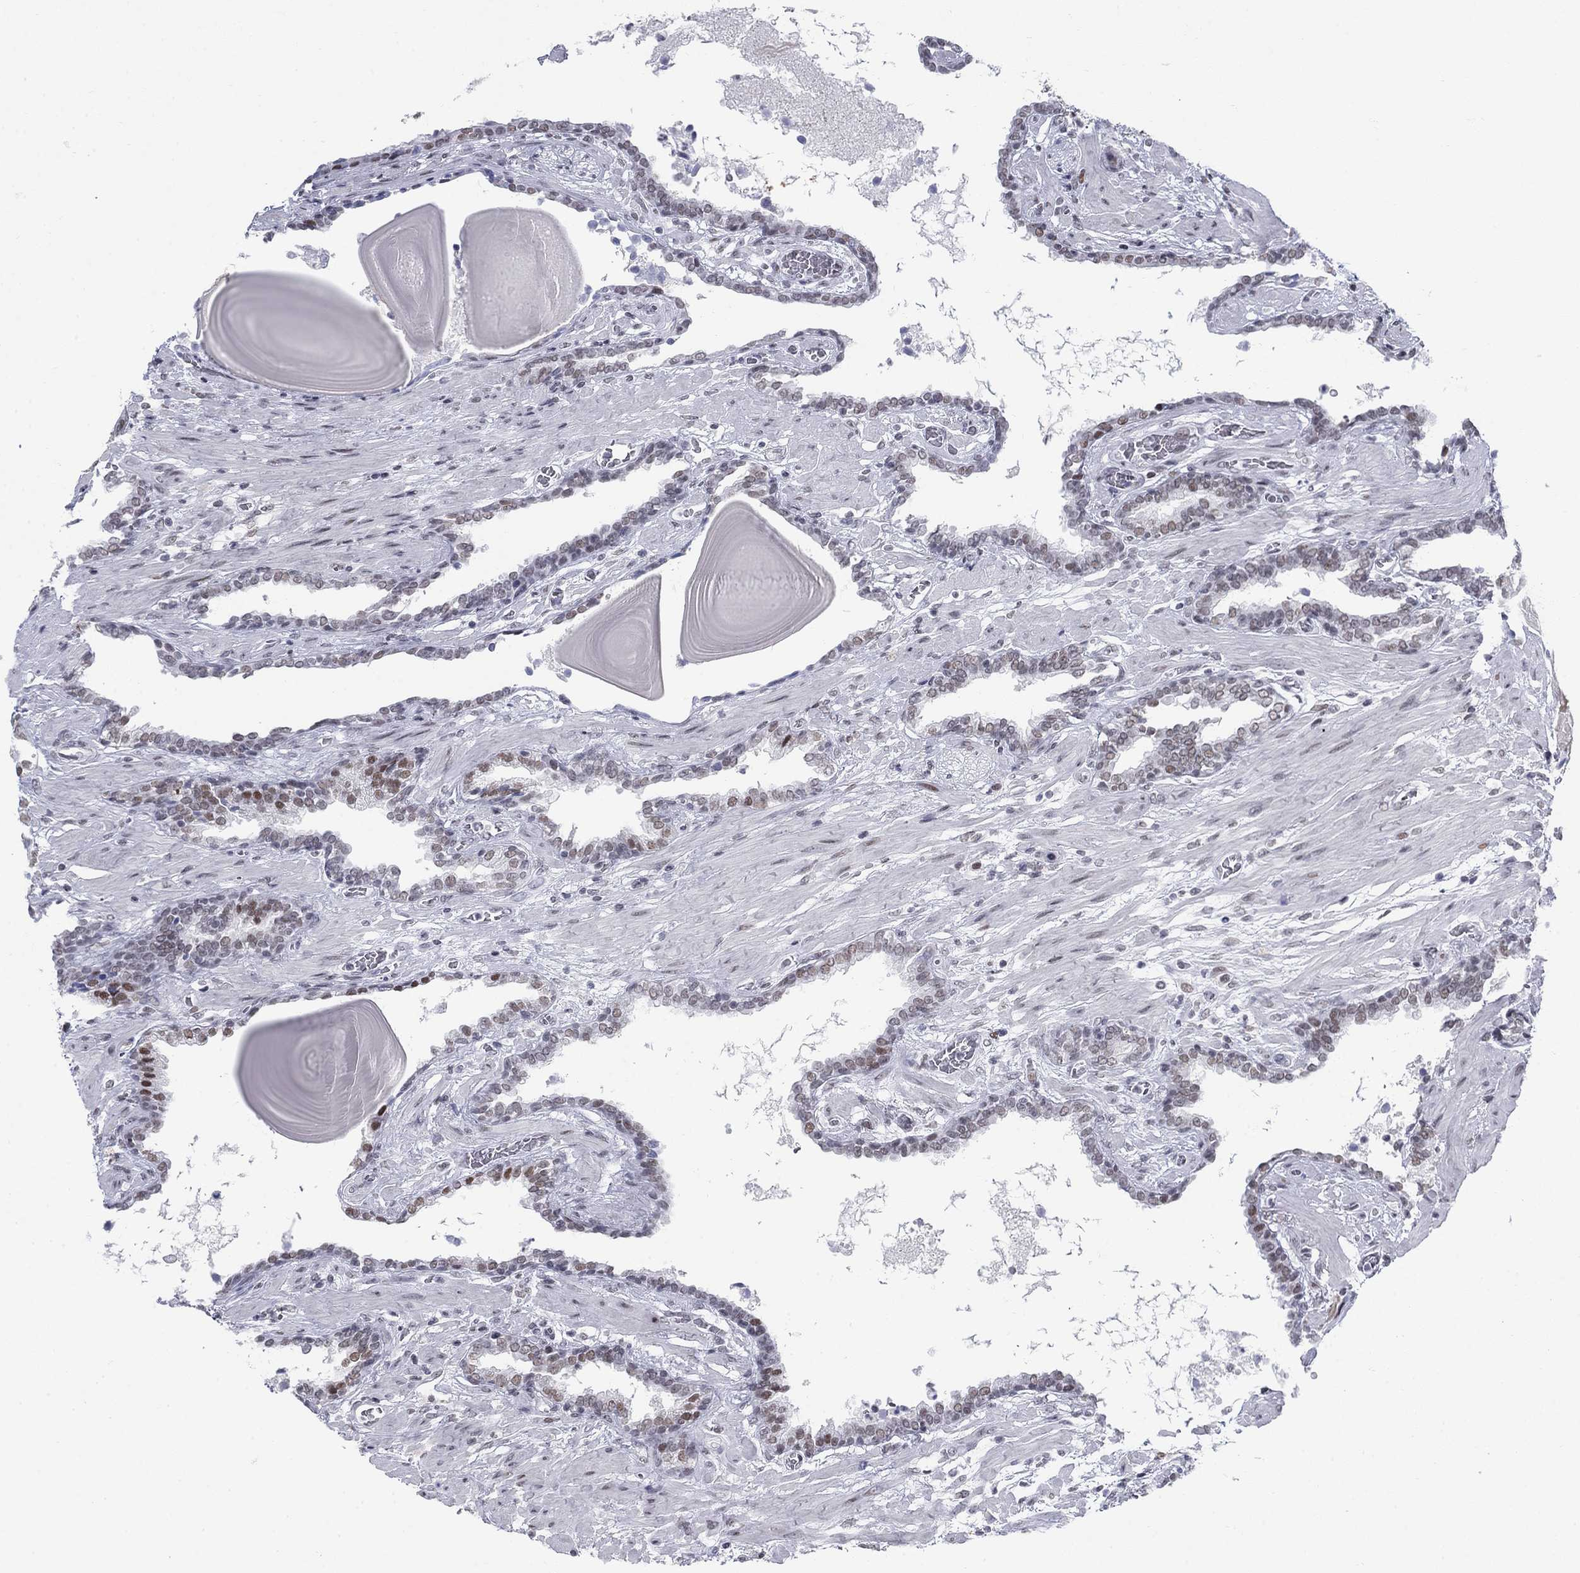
{"staining": {"intensity": "weak", "quantity": "25%-75%", "location": "nuclear"}, "tissue": "prostate cancer", "cell_type": "Tumor cells", "image_type": "cancer", "snomed": [{"axis": "morphology", "description": "Adenocarcinoma, Low grade"}, {"axis": "topography", "description": "Prostate"}], "caption": "A photomicrograph of prostate cancer (adenocarcinoma (low-grade)) stained for a protein shows weak nuclear brown staining in tumor cells.", "gene": "NPAS3", "patient": {"sex": "male", "age": 69}}